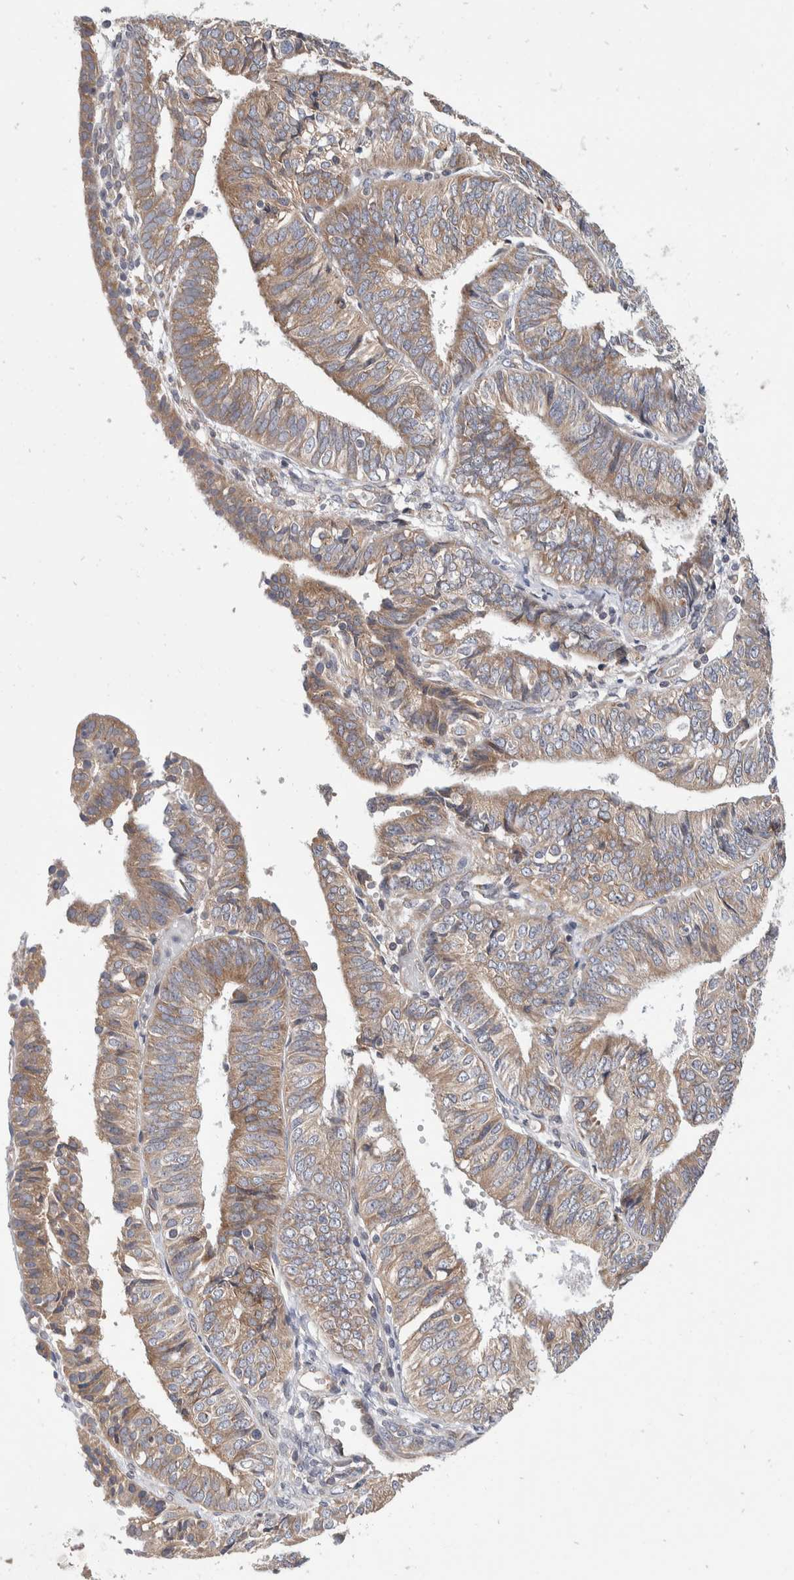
{"staining": {"intensity": "moderate", "quantity": ">75%", "location": "cytoplasmic/membranous"}, "tissue": "endometrial cancer", "cell_type": "Tumor cells", "image_type": "cancer", "snomed": [{"axis": "morphology", "description": "Adenocarcinoma, NOS"}, {"axis": "topography", "description": "Endometrium"}], "caption": "Endometrial cancer (adenocarcinoma) stained with immunohistochemistry reveals moderate cytoplasmic/membranous positivity in about >75% of tumor cells.", "gene": "TMEM245", "patient": {"sex": "female", "age": 58}}